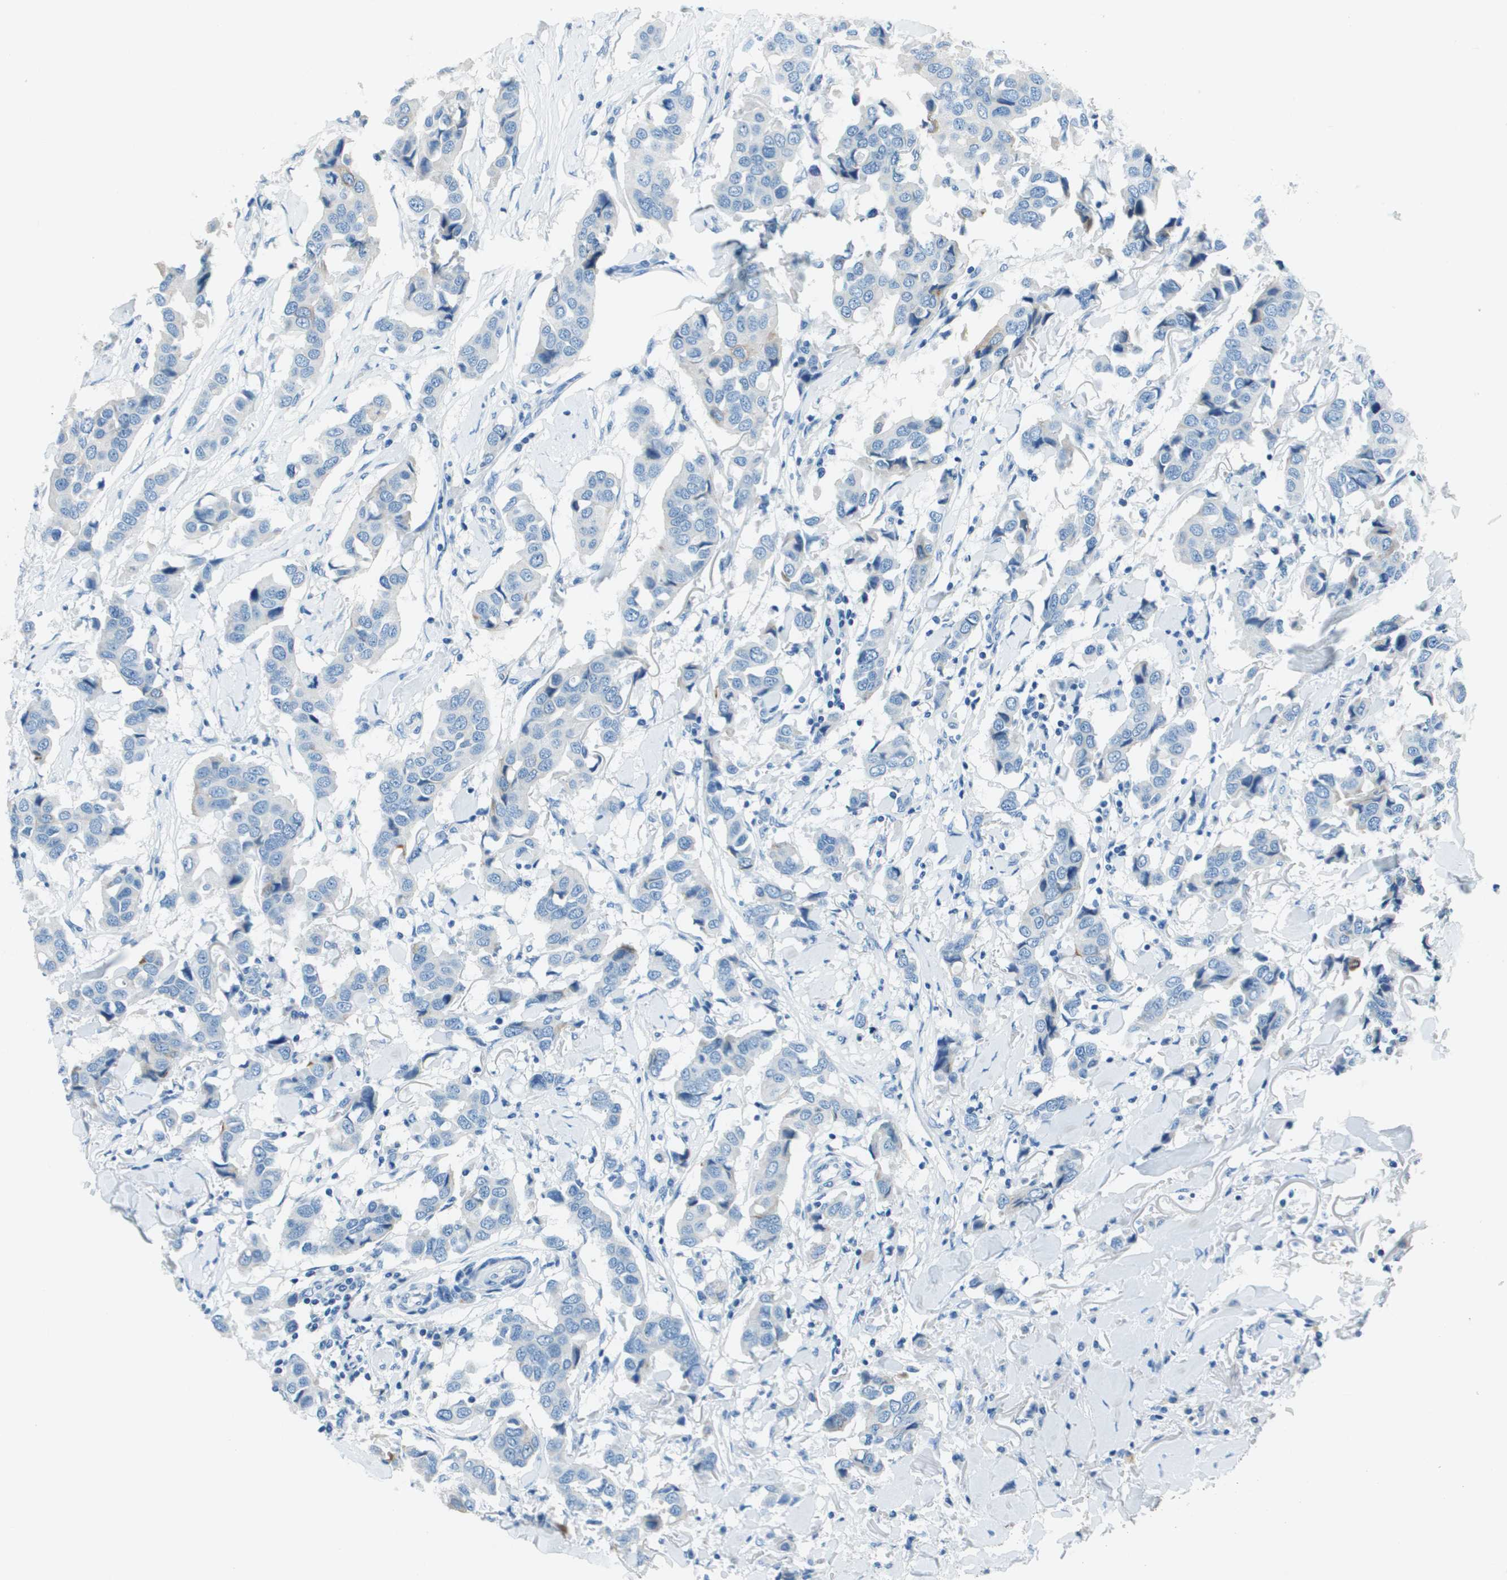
{"staining": {"intensity": "negative", "quantity": "none", "location": "none"}, "tissue": "breast cancer", "cell_type": "Tumor cells", "image_type": "cancer", "snomed": [{"axis": "morphology", "description": "Duct carcinoma"}, {"axis": "topography", "description": "Breast"}], "caption": "Immunohistochemical staining of invasive ductal carcinoma (breast) demonstrates no significant positivity in tumor cells. (DAB (3,3'-diaminobenzidine) IHC visualized using brightfield microscopy, high magnification).", "gene": "SLC16A10", "patient": {"sex": "female", "age": 80}}